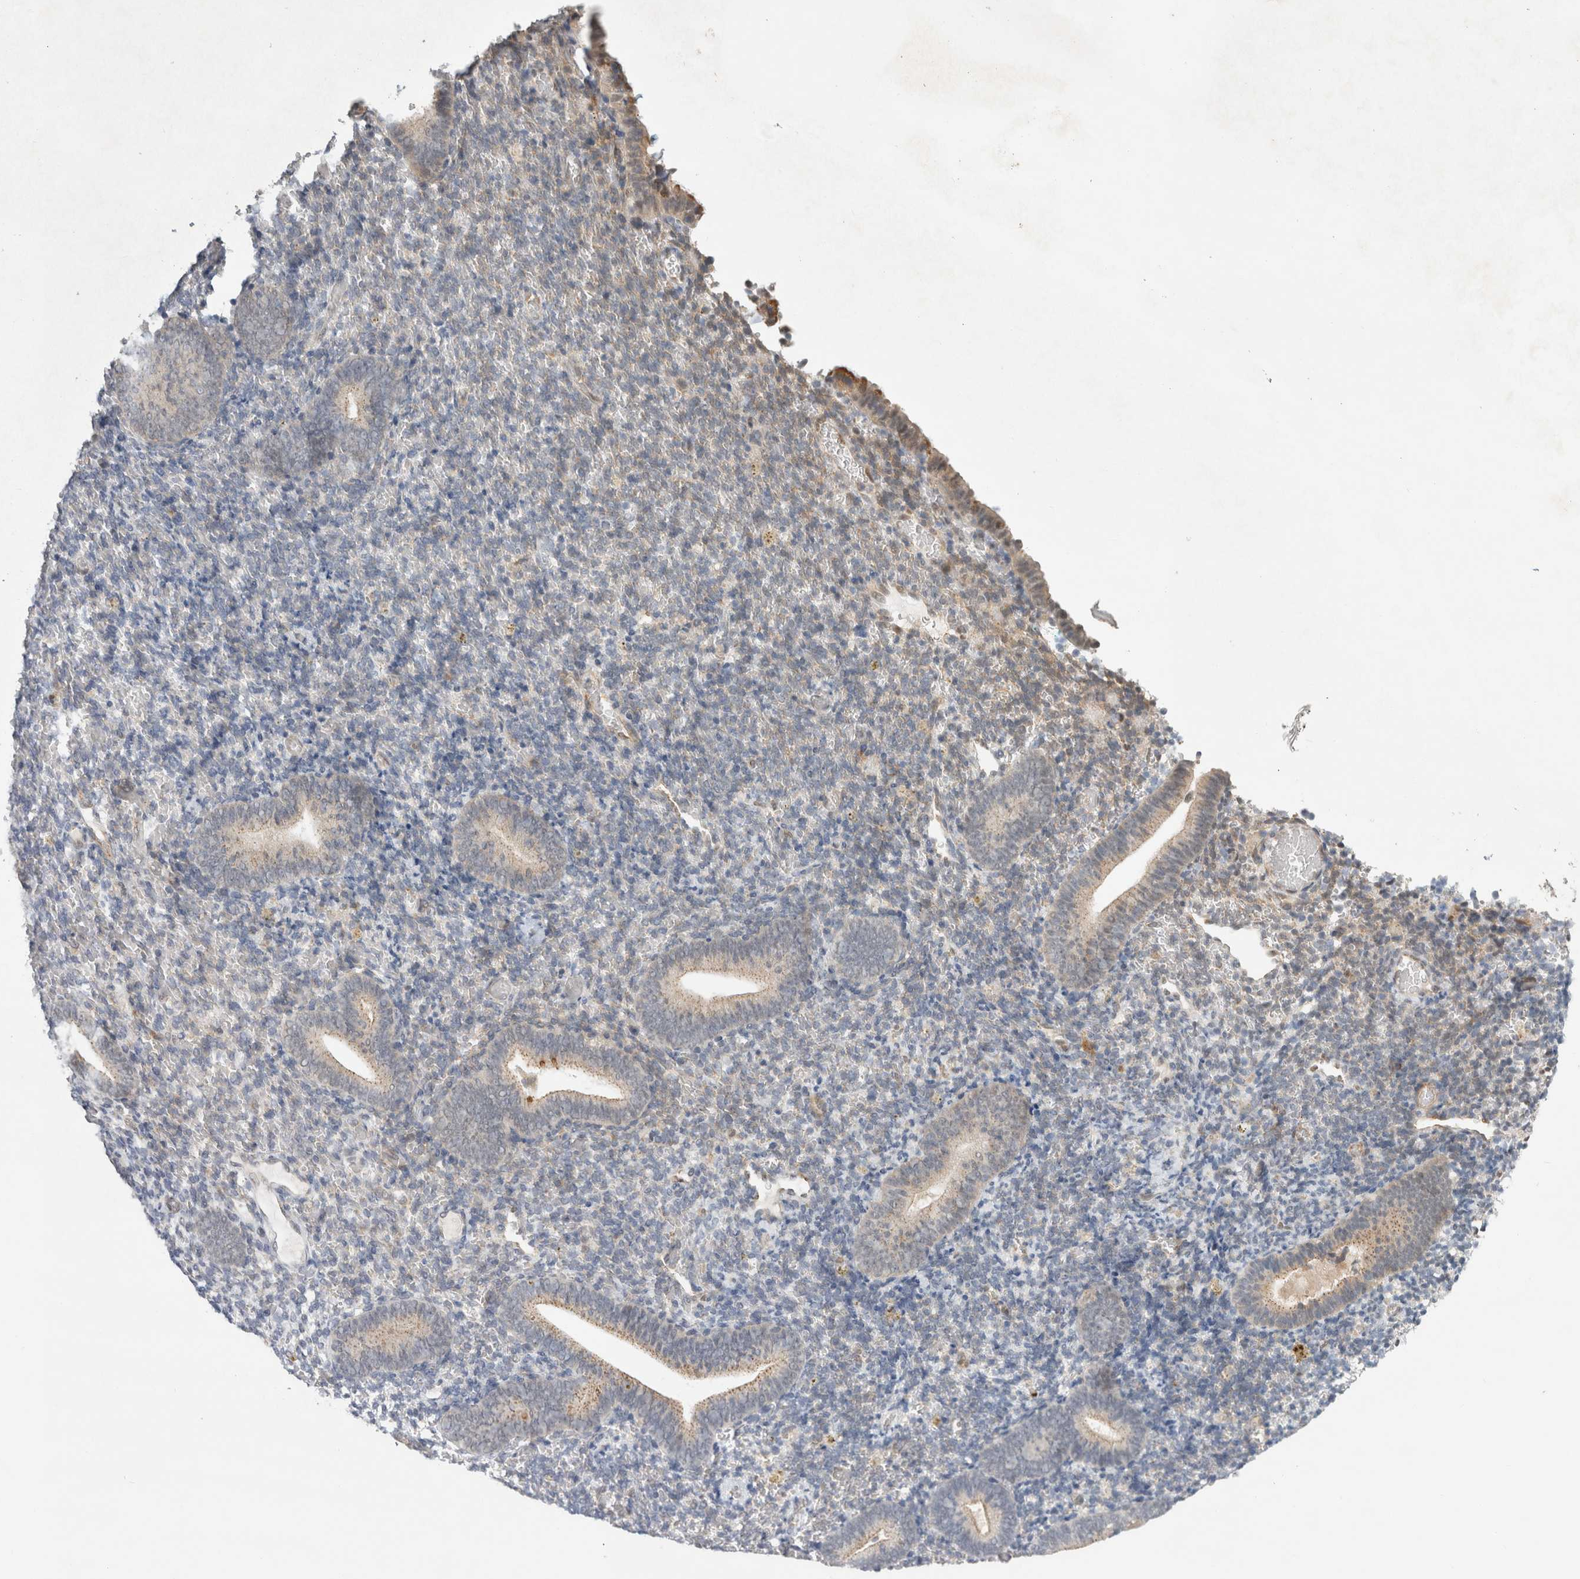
{"staining": {"intensity": "weak", "quantity": "<25%", "location": "cytoplasmic/membranous"}, "tissue": "endometrium", "cell_type": "Cells in endometrial stroma", "image_type": "normal", "snomed": [{"axis": "morphology", "description": "Normal tissue, NOS"}, {"axis": "topography", "description": "Endometrium"}], "caption": "This is an immunohistochemistry photomicrograph of benign endometrium. There is no expression in cells in endometrial stroma.", "gene": "EIF4G3", "patient": {"sex": "female", "age": 51}}